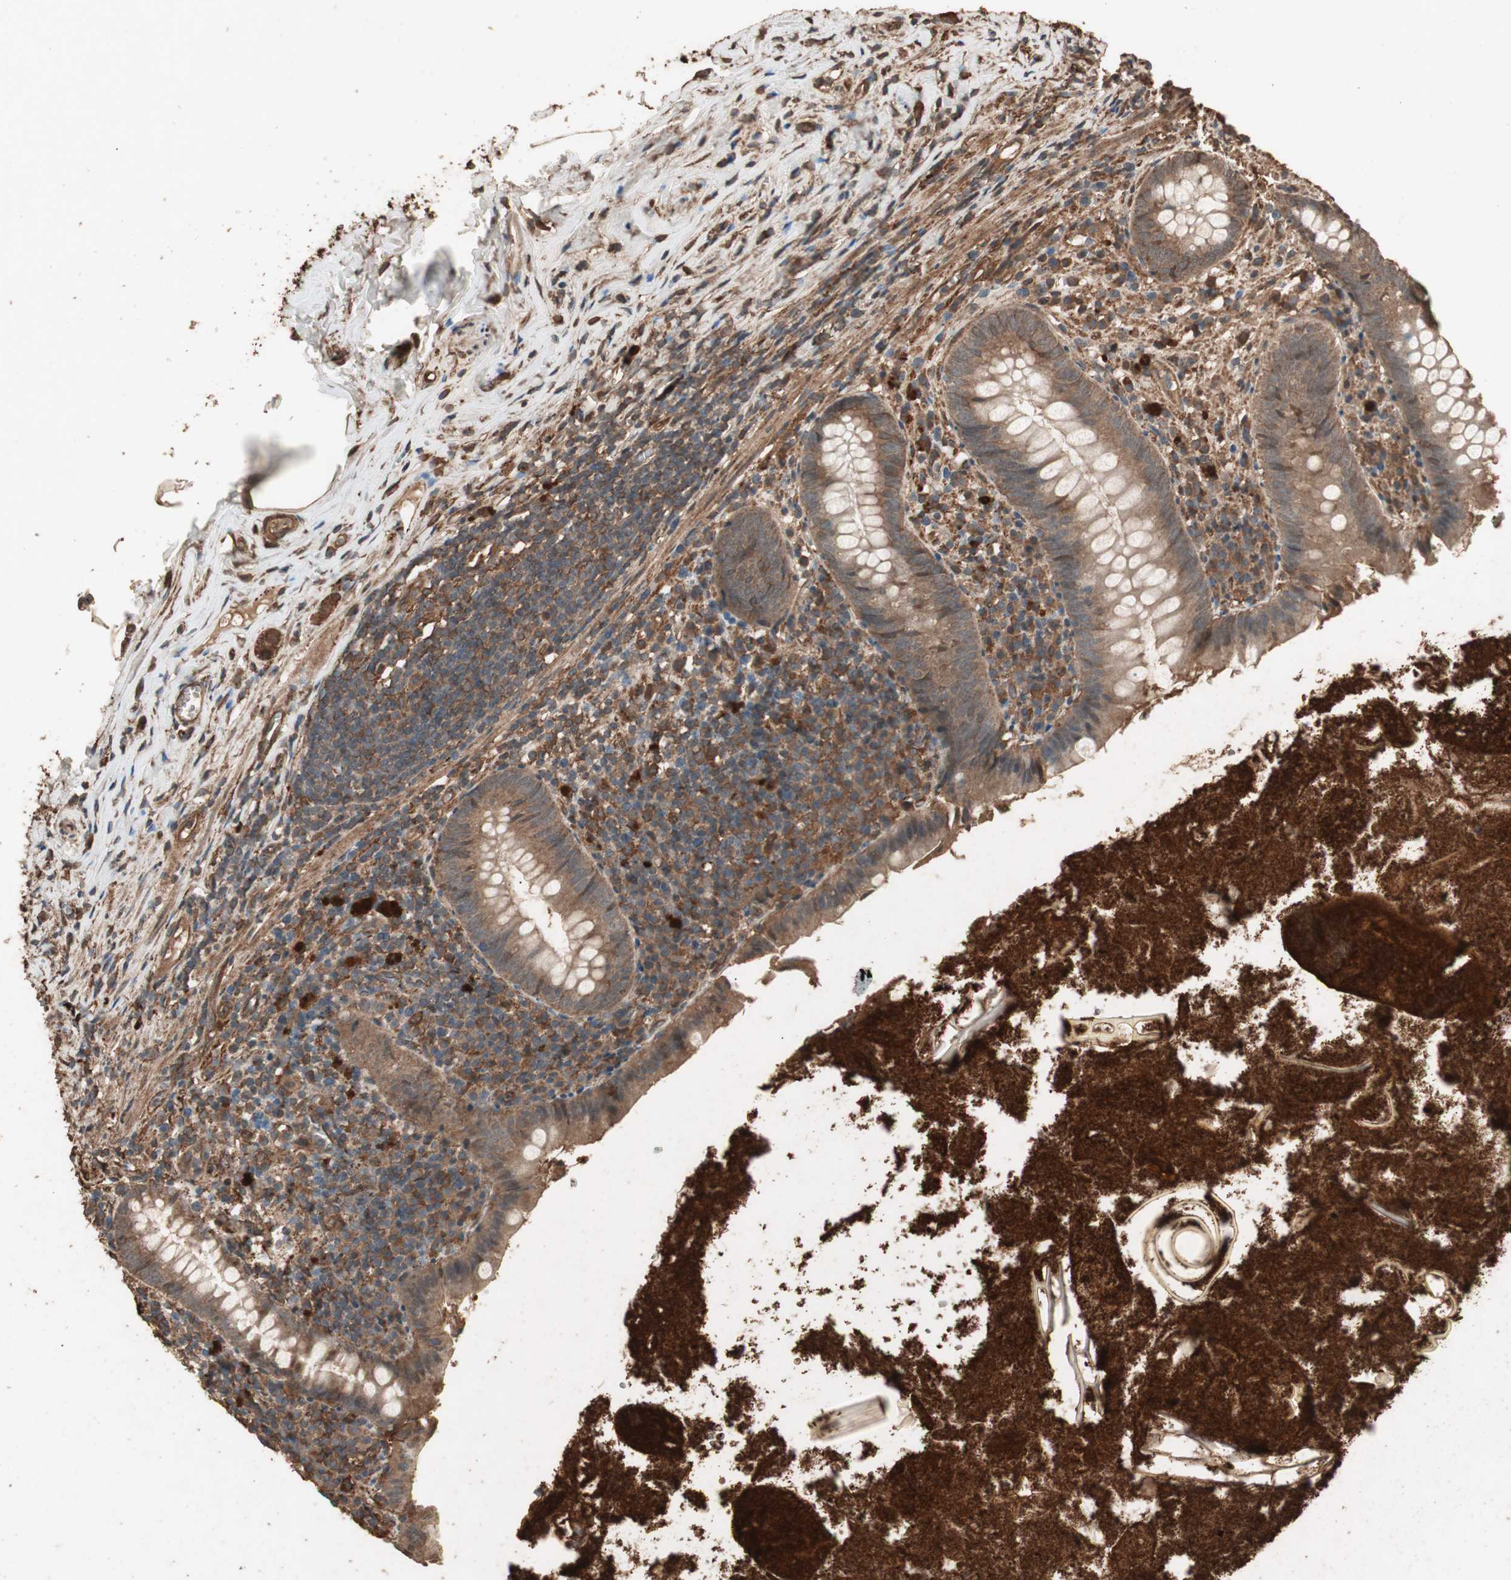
{"staining": {"intensity": "moderate", "quantity": ">75%", "location": "cytoplasmic/membranous"}, "tissue": "appendix", "cell_type": "Glandular cells", "image_type": "normal", "snomed": [{"axis": "morphology", "description": "Normal tissue, NOS"}, {"axis": "topography", "description": "Appendix"}], "caption": "Appendix stained for a protein demonstrates moderate cytoplasmic/membranous positivity in glandular cells. (DAB (3,3'-diaminobenzidine) IHC with brightfield microscopy, high magnification).", "gene": "CCN4", "patient": {"sex": "male", "age": 52}}